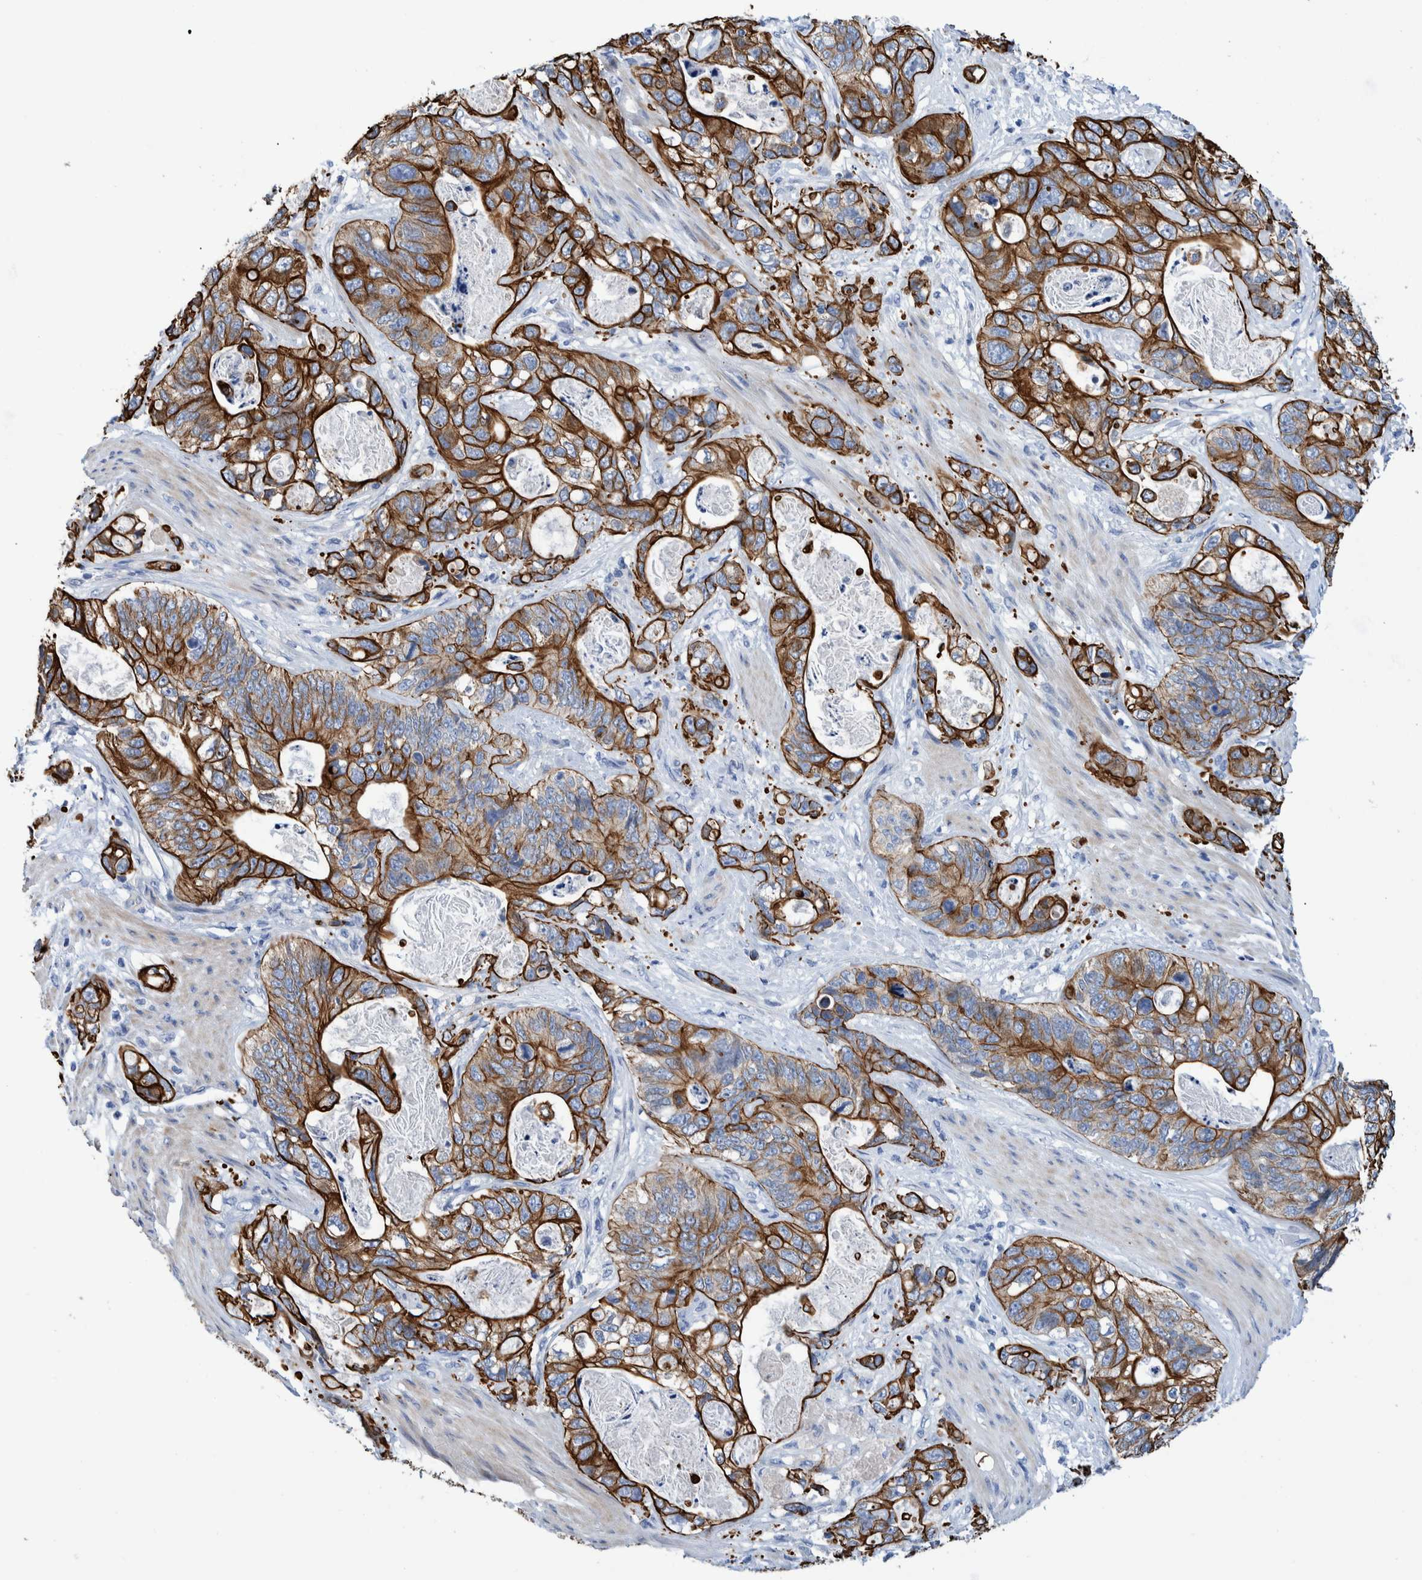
{"staining": {"intensity": "strong", "quantity": ">75%", "location": "cytoplasmic/membranous"}, "tissue": "stomach cancer", "cell_type": "Tumor cells", "image_type": "cancer", "snomed": [{"axis": "morphology", "description": "Normal tissue, NOS"}, {"axis": "morphology", "description": "Adenocarcinoma, NOS"}, {"axis": "topography", "description": "Stomach"}], "caption": "Adenocarcinoma (stomach) was stained to show a protein in brown. There is high levels of strong cytoplasmic/membranous staining in approximately >75% of tumor cells. The staining was performed using DAB (3,3'-diaminobenzidine) to visualize the protein expression in brown, while the nuclei were stained in blue with hematoxylin (Magnification: 20x).", "gene": "MKS1", "patient": {"sex": "female", "age": 89}}